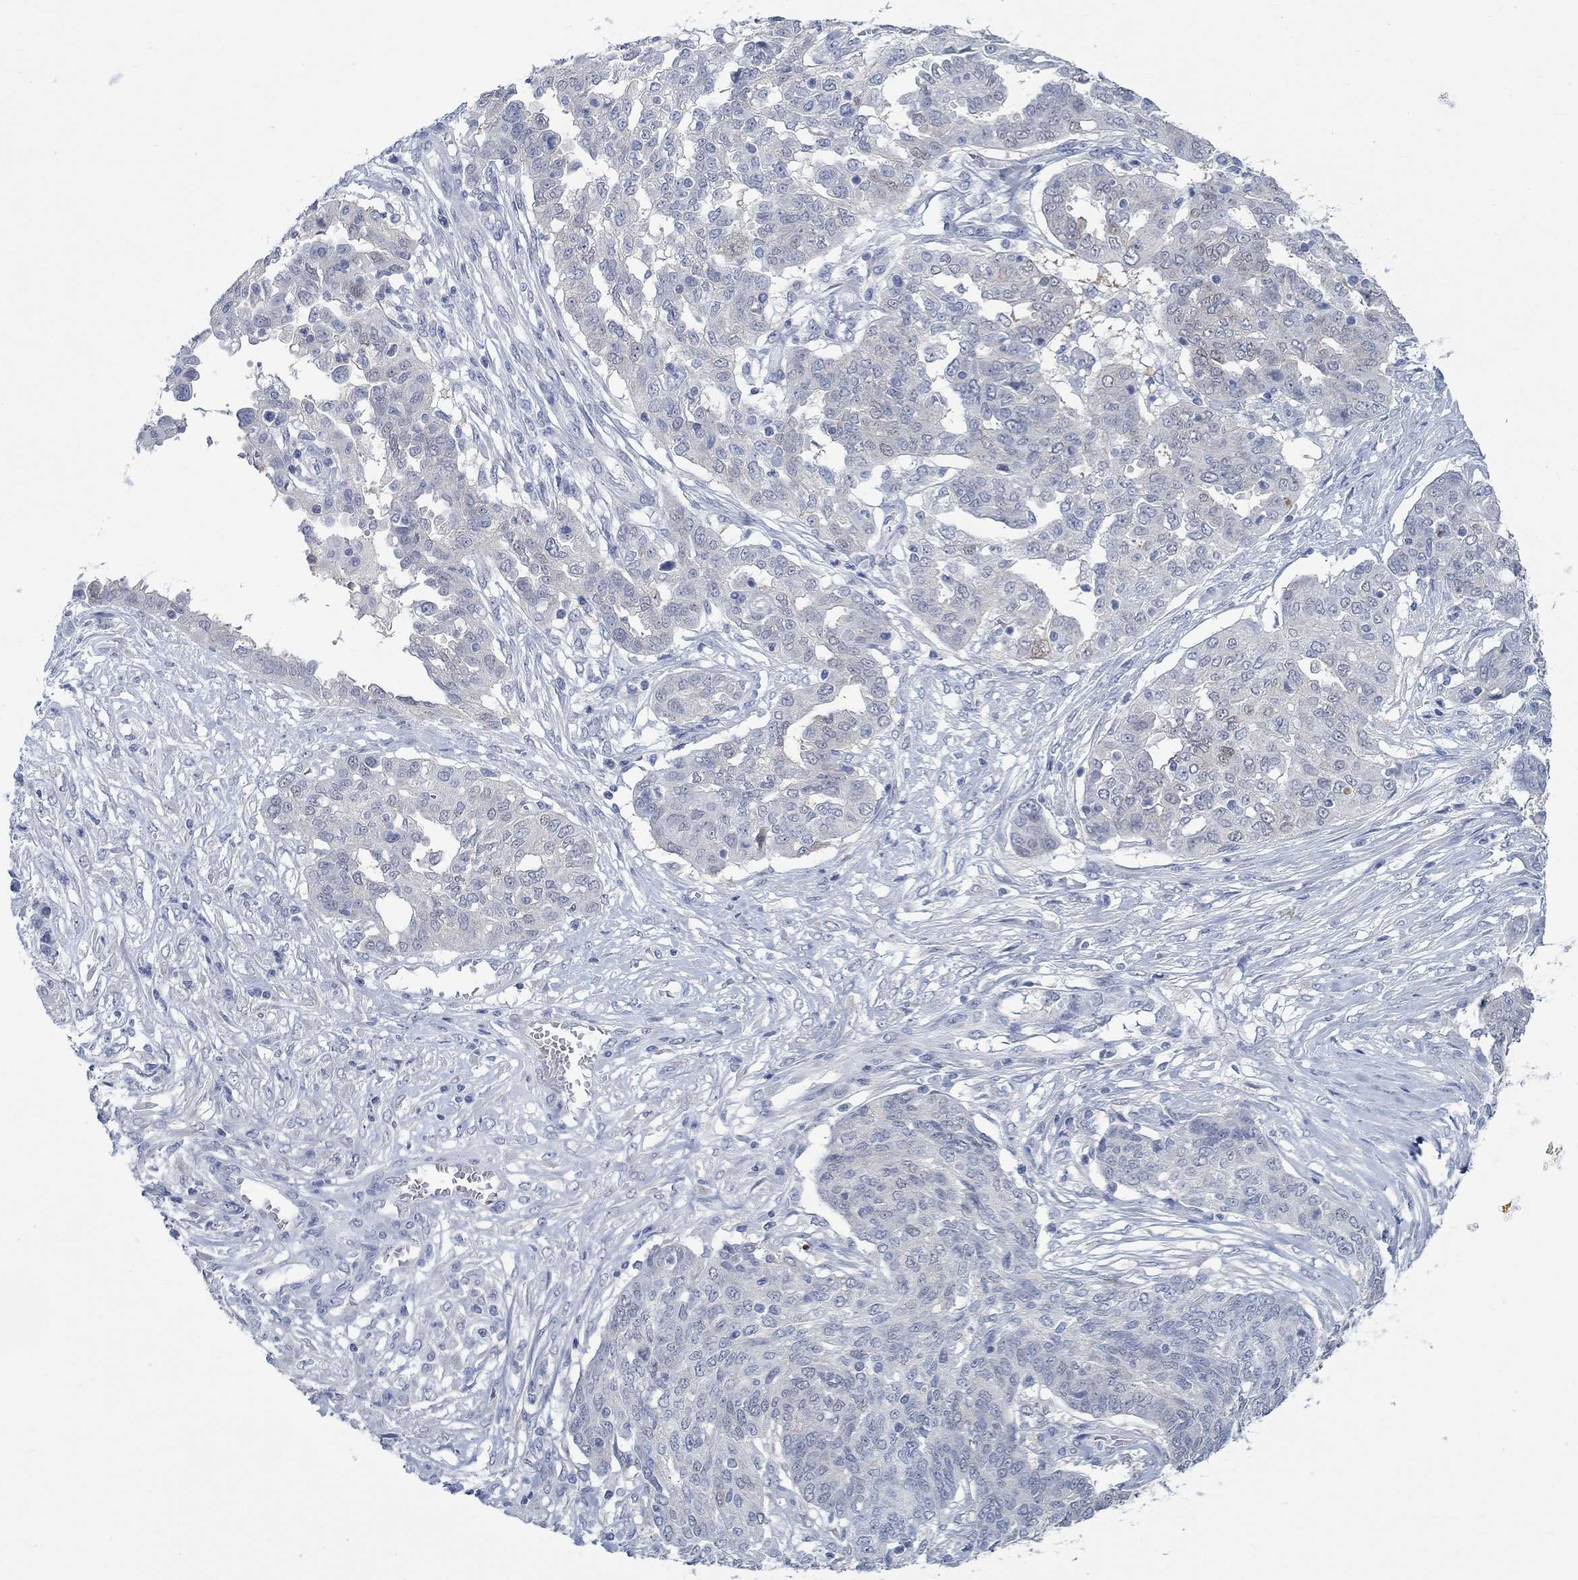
{"staining": {"intensity": "negative", "quantity": "none", "location": "none"}, "tissue": "ovarian cancer", "cell_type": "Tumor cells", "image_type": "cancer", "snomed": [{"axis": "morphology", "description": "Cystadenocarcinoma, serous, NOS"}, {"axis": "topography", "description": "Ovary"}], "caption": "Immunohistochemical staining of human ovarian cancer demonstrates no significant positivity in tumor cells. (Stains: DAB immunohistochemistry with hematoxylin counter stain, Microscopy: brightfield microscopy at high magnification).", "gene": "TEKT4", "patient": {"sex": "female", "age": 67}}